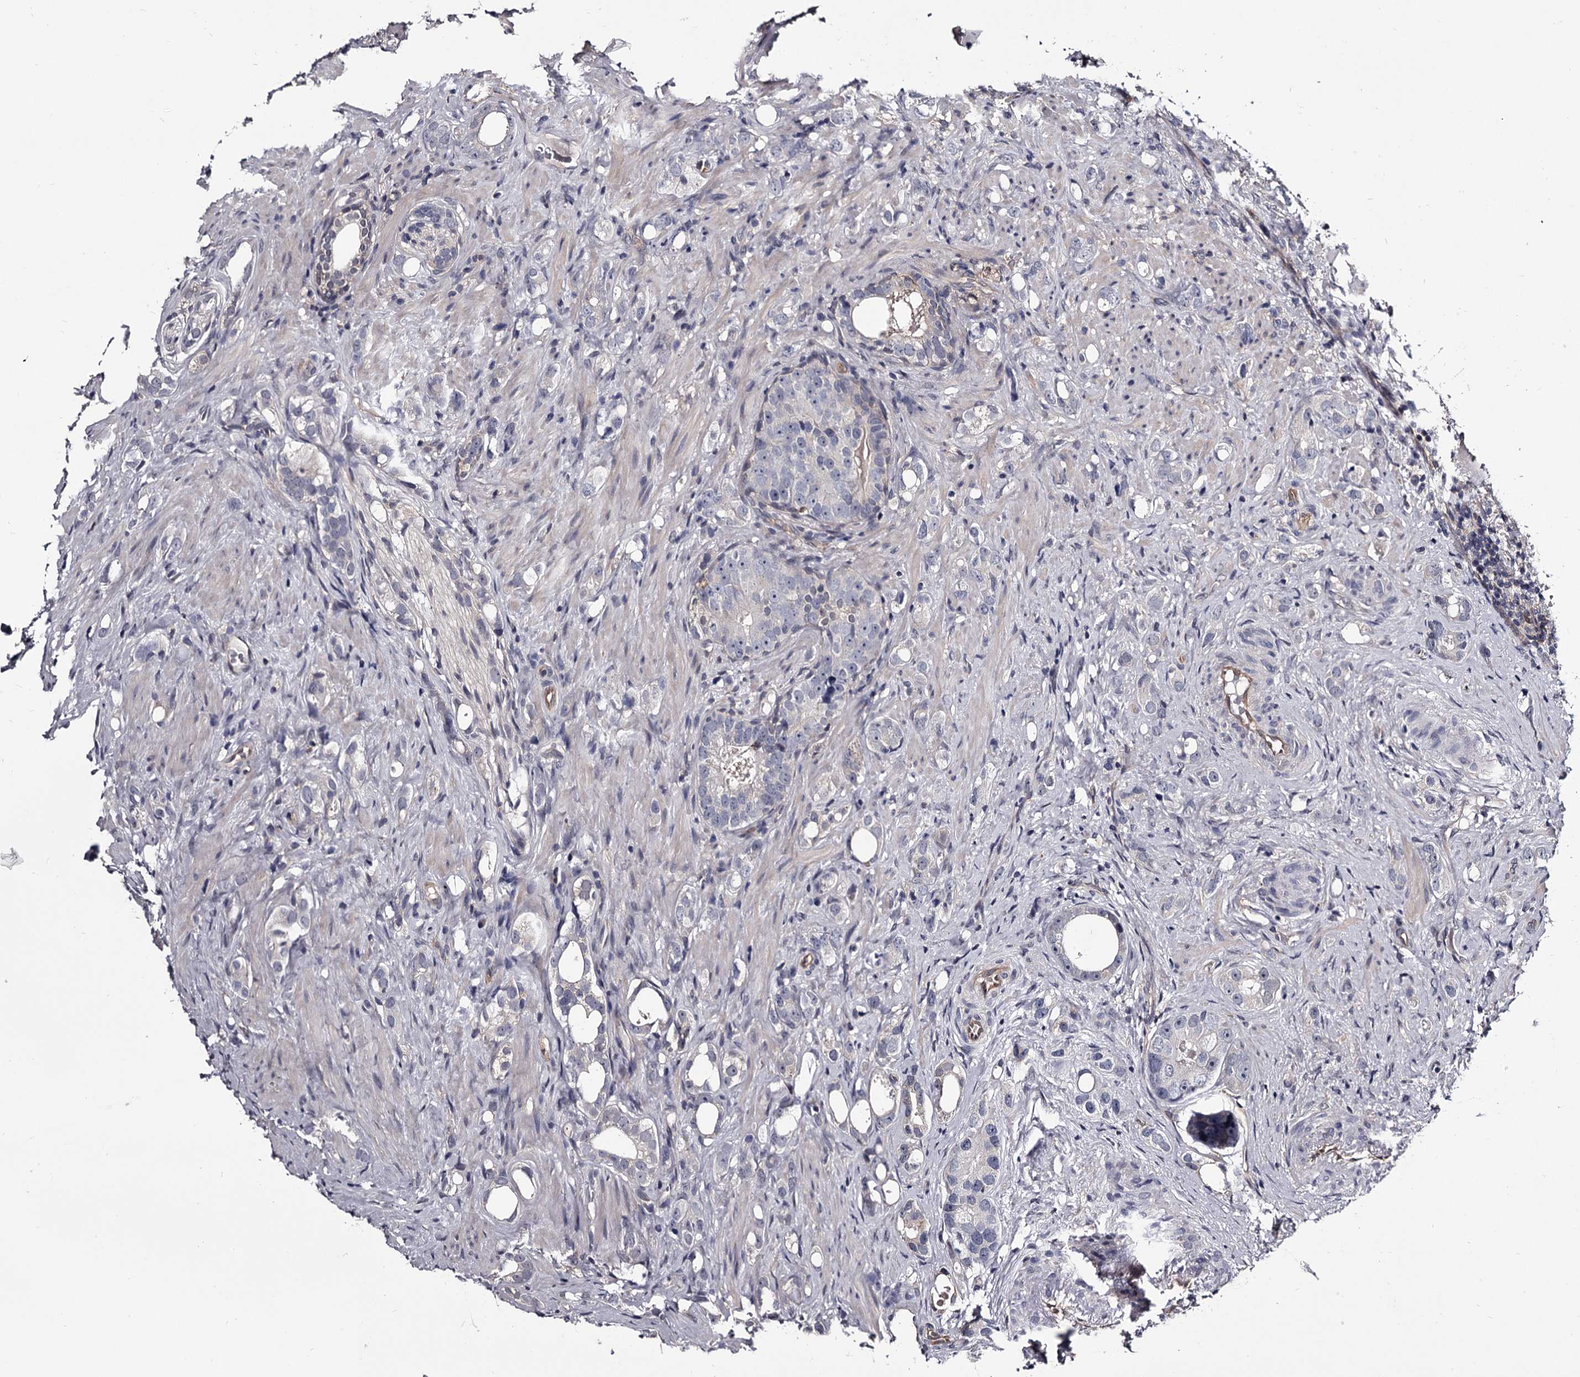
{"staining": {"intensity": "negative", "quantity": "none", "location": "none"}, "tissue": "prostate cancer", "cell_type": "Tumor cells", "image_type": "cancer", "snomed": [{"axis": "morphology", "description": "Adenocarcinoma, High grade"}, {"axis": "topography", "description": "Prostate"}], "caption": "High magnification brightfield microscopy of prostate cancer stained with DAB (brown) and counterstained with hematoxylin (blue): tumor cells show no significant staining.", "gene": "GSTO1", "patient": {"sex": "male", "age": 63}}